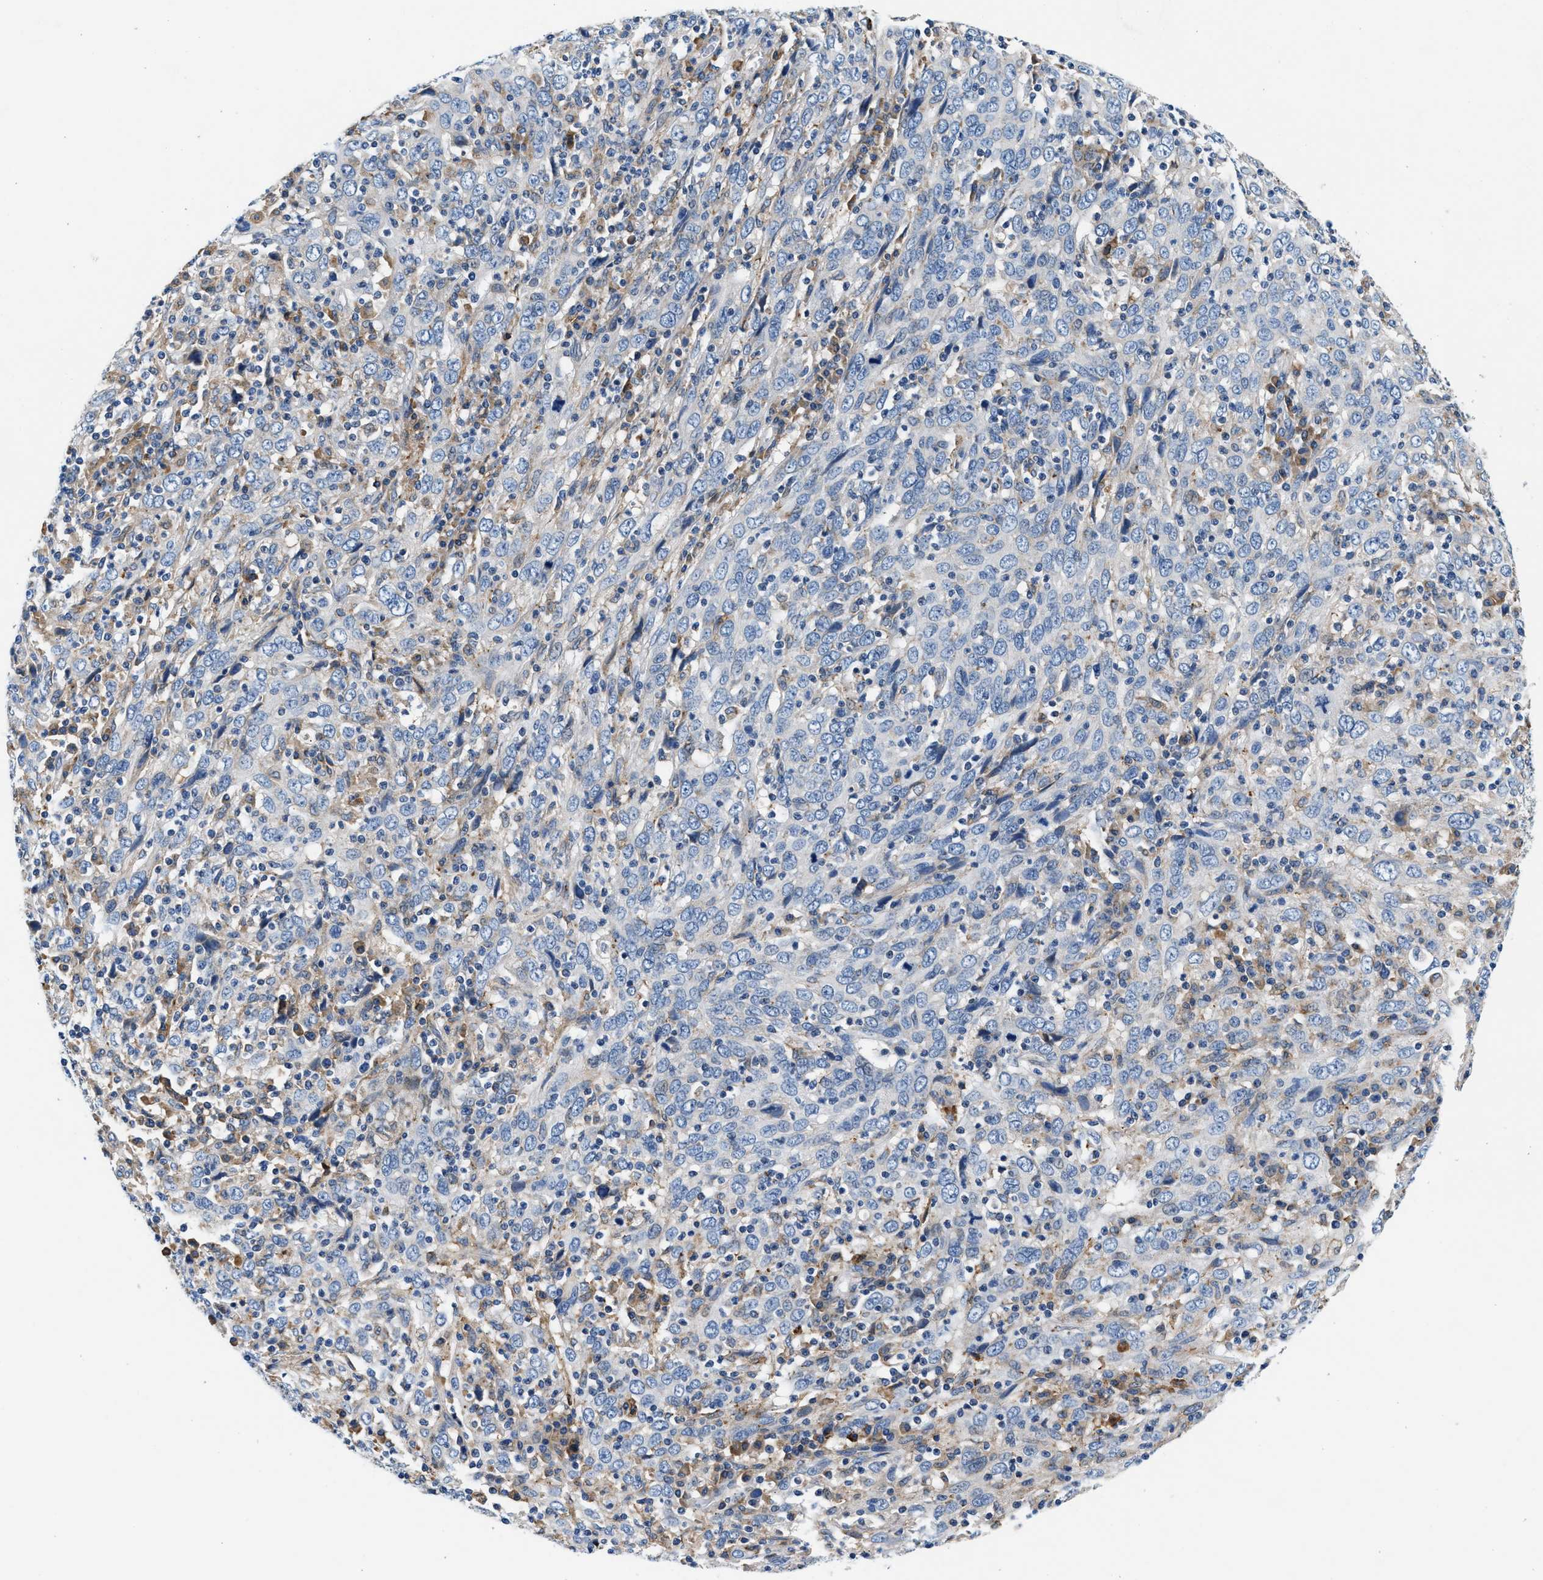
{"staining": {"intensity": "negative", "quantity": "none", "location": "none"}, "tissue": "cervical cancer", "cell_type": "Tumor cells", "image_type": "cancer", "snomed": [{"axis": "morphology", "description": "Squamous cell carcinoma, NOS"}, {"axis": "topography", "description": "Cervix"}], "caption": "Cervical squamous cell carcinoma stained for a protein using IHC demonstrates no staining tumor cells.", "gene": "SLFN11", "patient": {"sex": "female", "age": 46}}